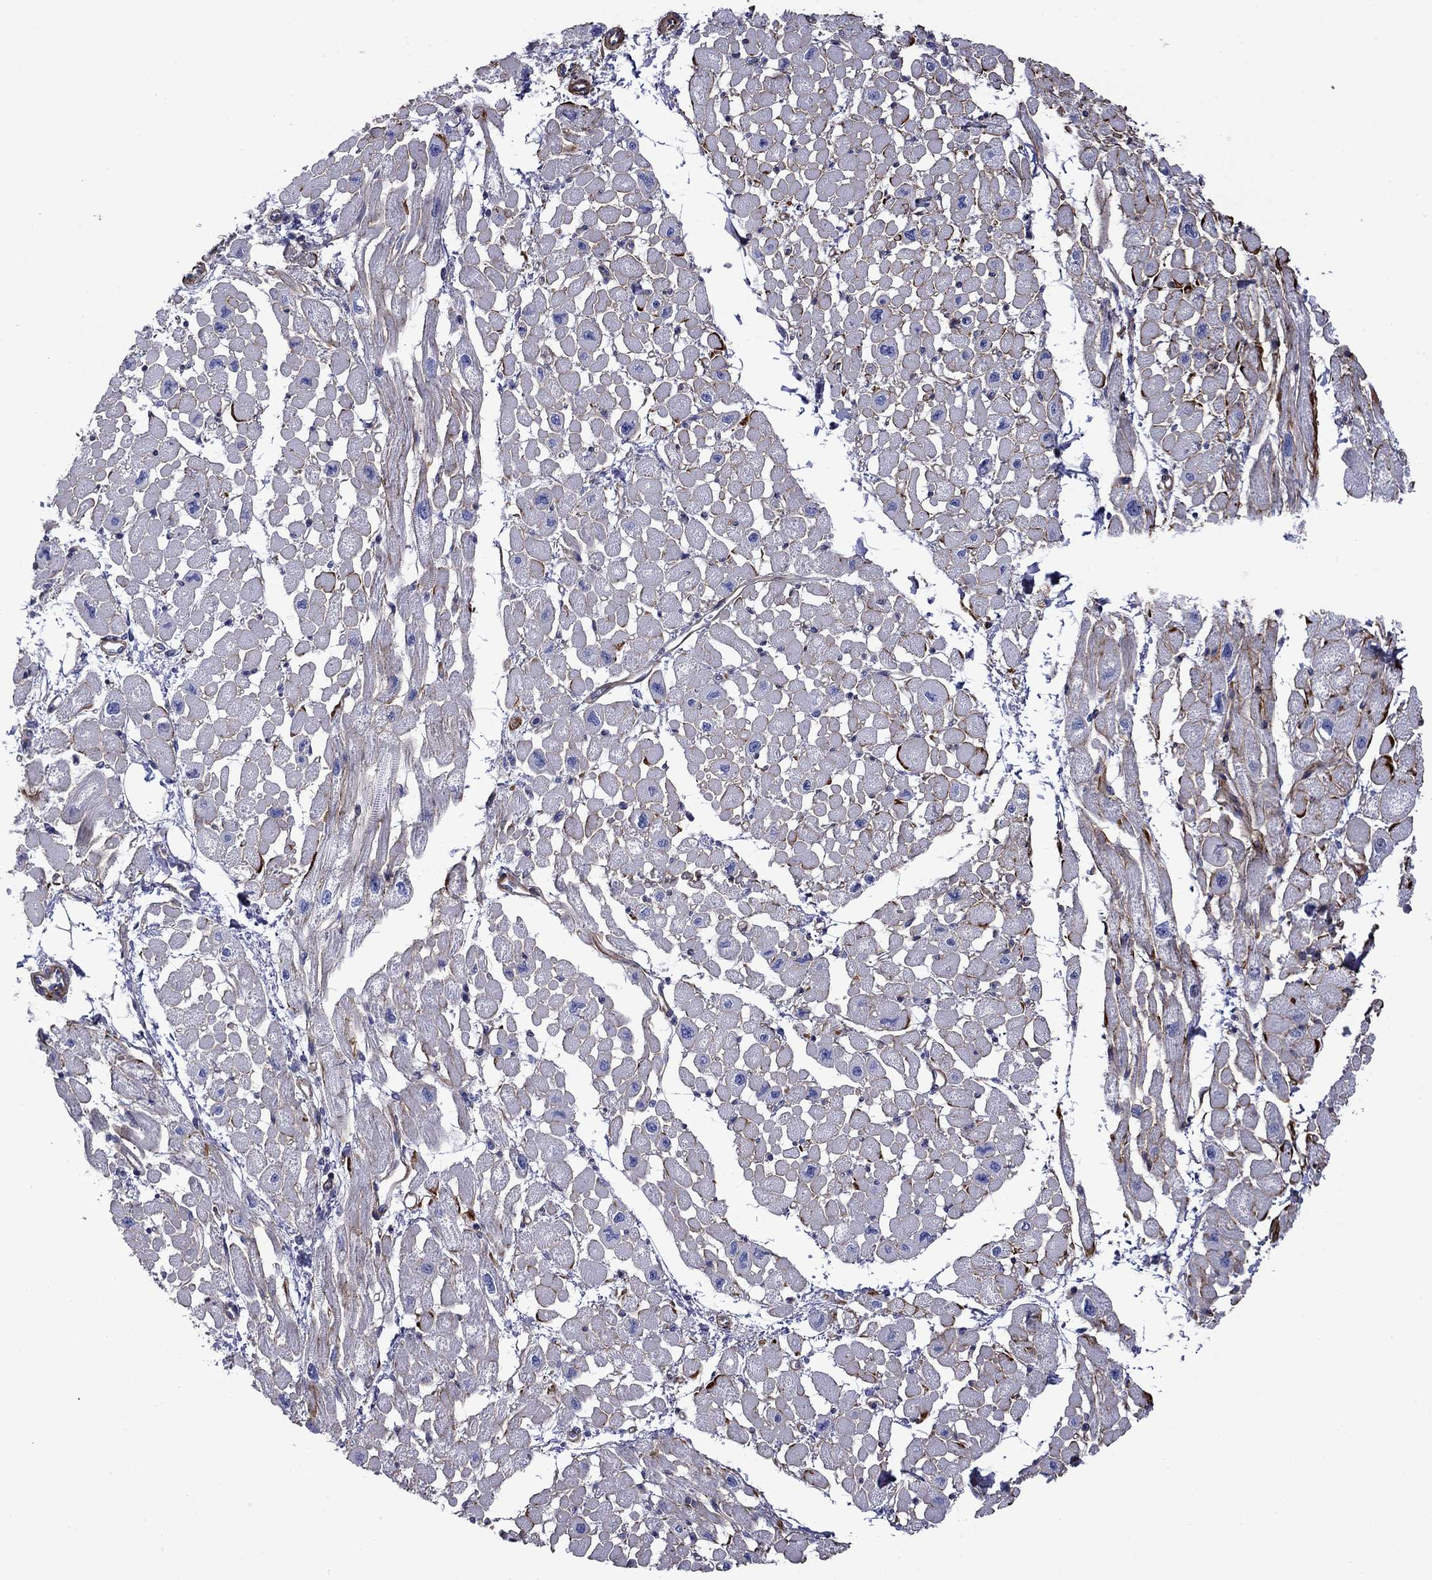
{"staining": {"intensity": "moderate", "quantity": "25%-75%", "location": "cytoplasmic/membranous"}, "tissue": "heart muscle", "cell_type": "Cardiomyocytes", "image_type": "normal", "snomed": [{"axis": "morphology", "description": "Normal tissue, NOS"}, {"axis": "topography", "description": "Heart"}], "caption": "Immunohistochemistry (IHC) (DAB) staining of unremarkable heart muscle shows moderate cytoplasmic/membranous protein staining in approximately 25%-75% of cardiomyocytes.", "gene": "HSPG2", "patient": {"sex": "male", "age": 66}}